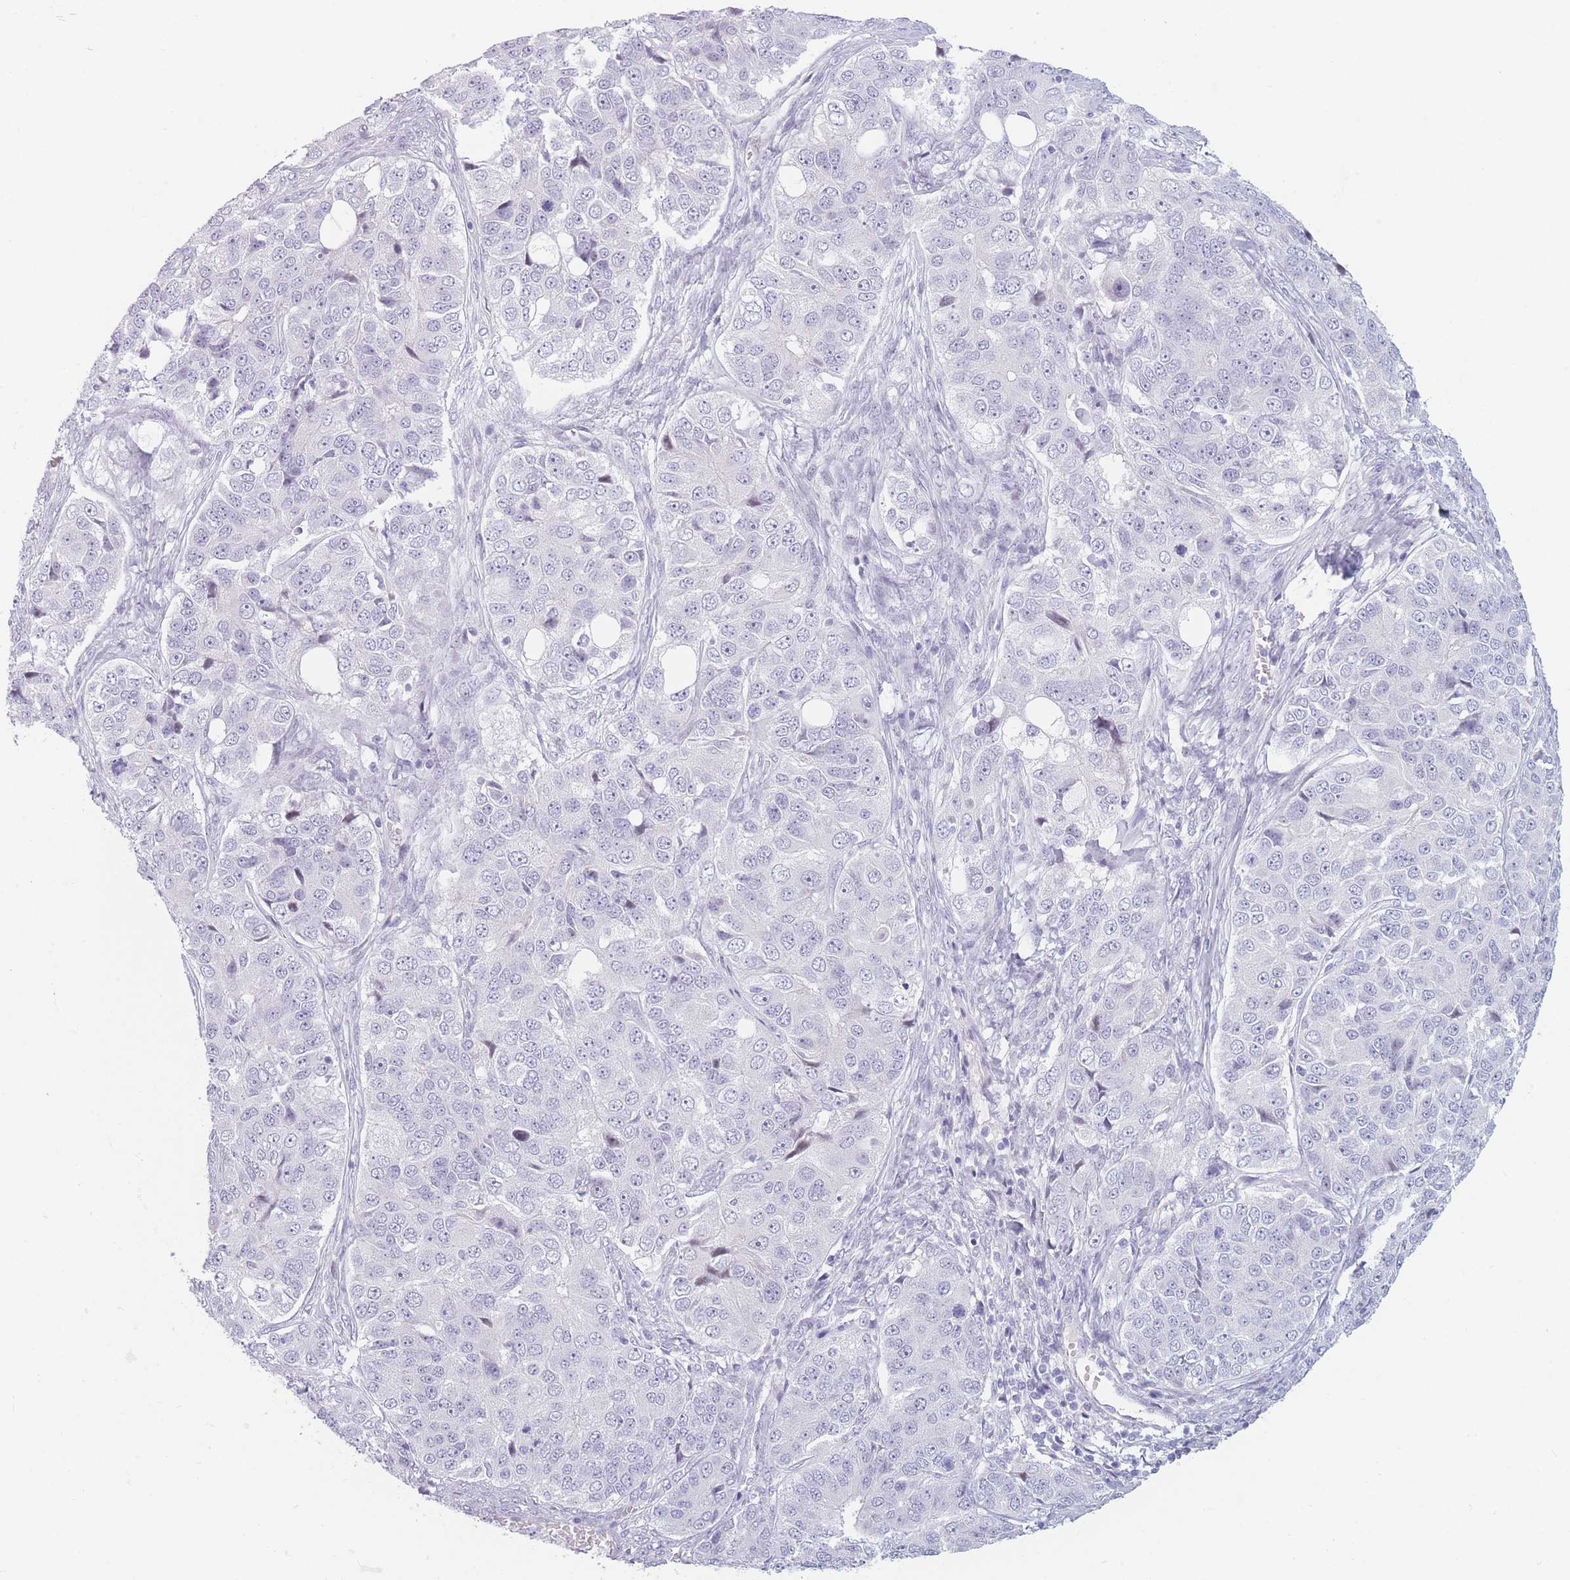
{"staining": {"intensity": "negative", "quantity": "none", "location": "none"}, "tissue": "ovarian cancer", "cell_type": "Tumor cells", "image_type": "cancer", "snomed": [{"axis": "morphology", "description": "Carcinoma, endometroid"}, {"axis": "topography", "description": "Ovary"}], "caption": "Protein analysis of ovarian cancer (endometroid carcinoma) reveals no significant positivity in tumor cells. (DAB immunohistochemistry with hematoxylin counter stain).", "gene": "PLEKHG2", "patient": {"sex": "female", "age": 51}}